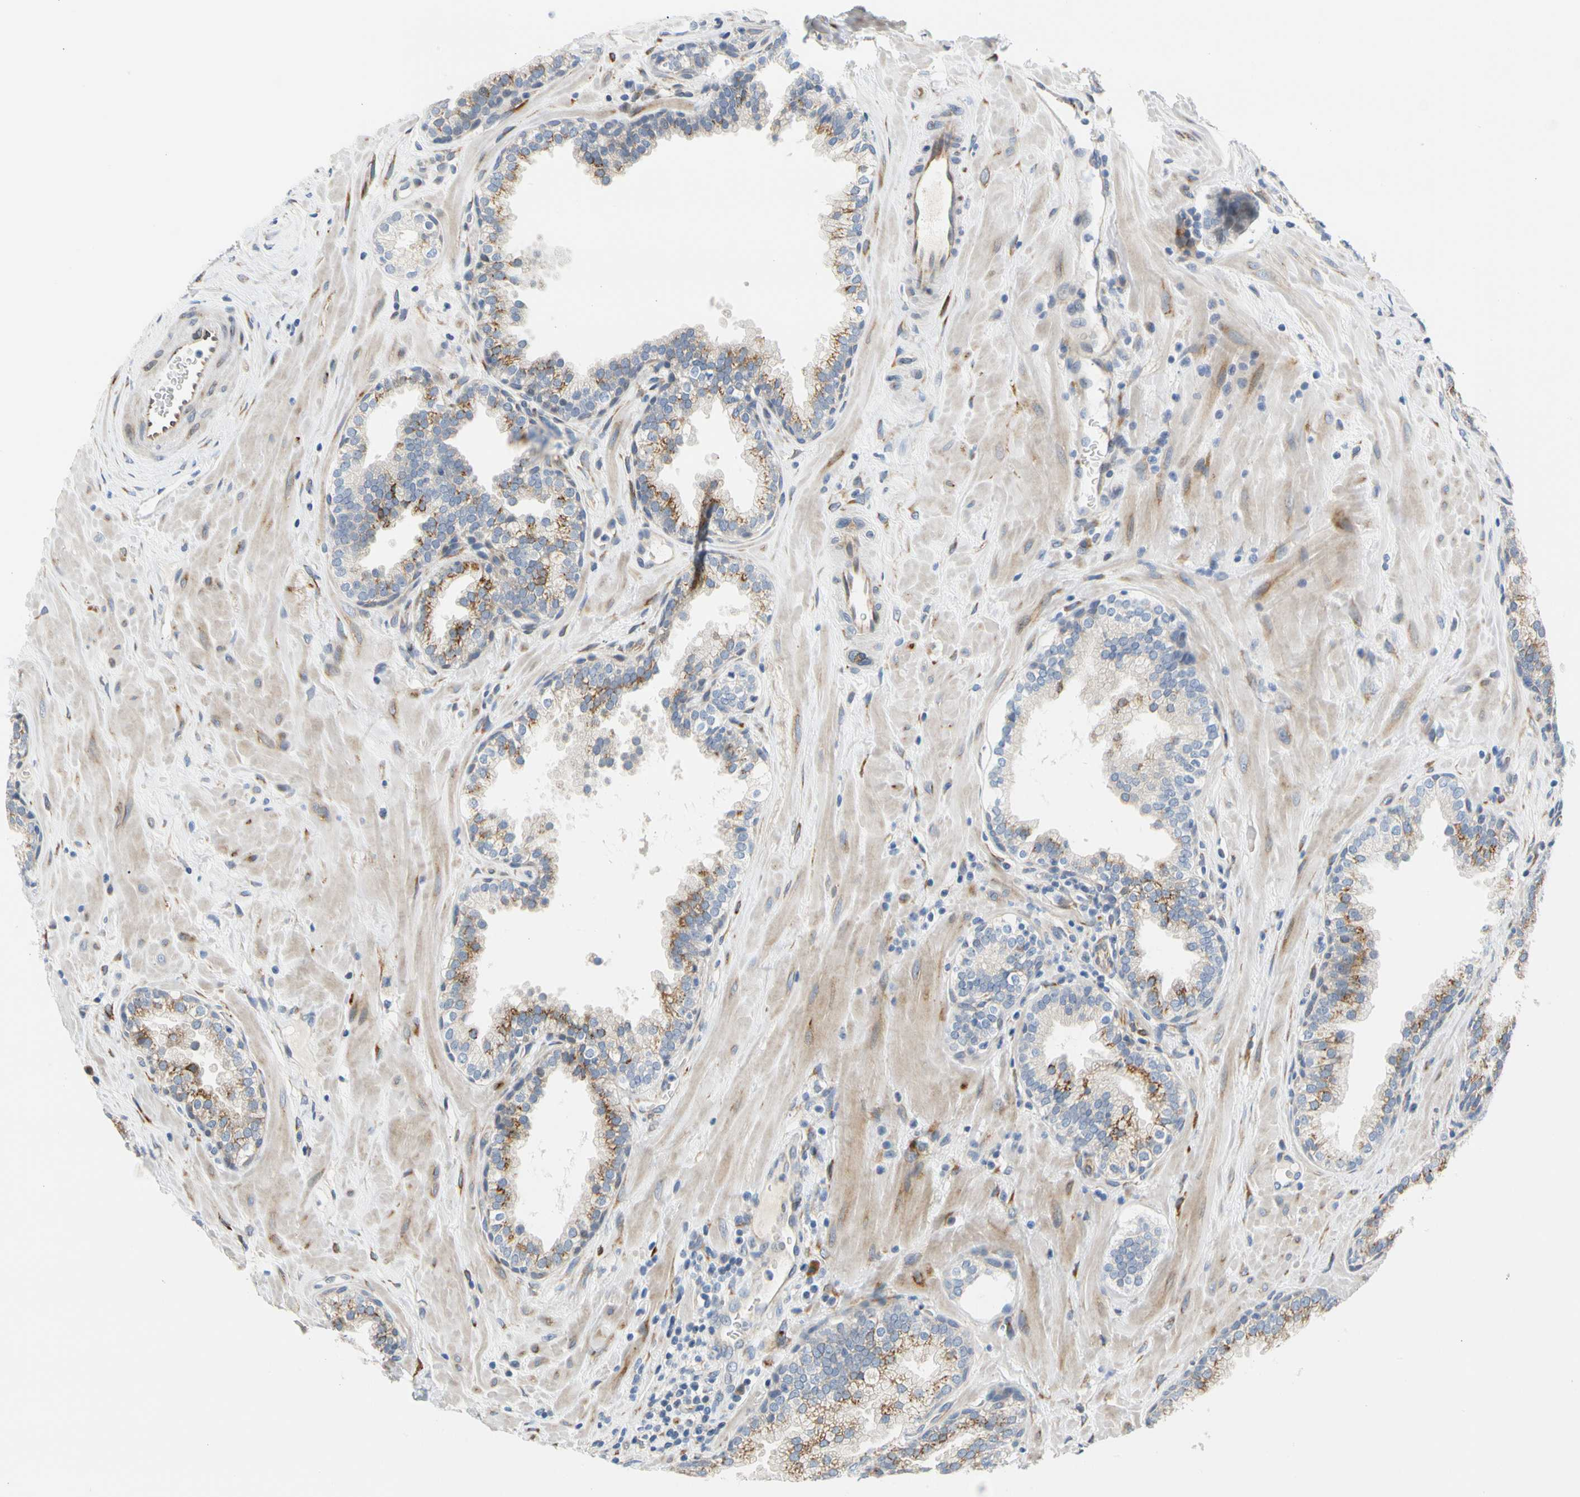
{"staining": {"intensity": "moderate", "quantity": "25%-75%", "location": "cytoplasmic/membranous"}, "tissue": "prostate", "cell_type": "Glandular cells", "image_type": "normal", "snomed": [{"axis": "morphology", "description": "Normal tissue, NOS"}, {"axis": "topography", "description": "Prostate"}], "caption": "Immunohistochemistry (IHC) image of unremarkable prostate: prostate stained using immunohistochemistry (IHC) demonstrates medium levels of moderate protein expression localized specifically in the cytoplasmic/membranous of glandular cells, appearing as a cytoplasmic/membranous brown color.", "gene": "ZNF236", "patient": {"sex": "male", "age": 51}}